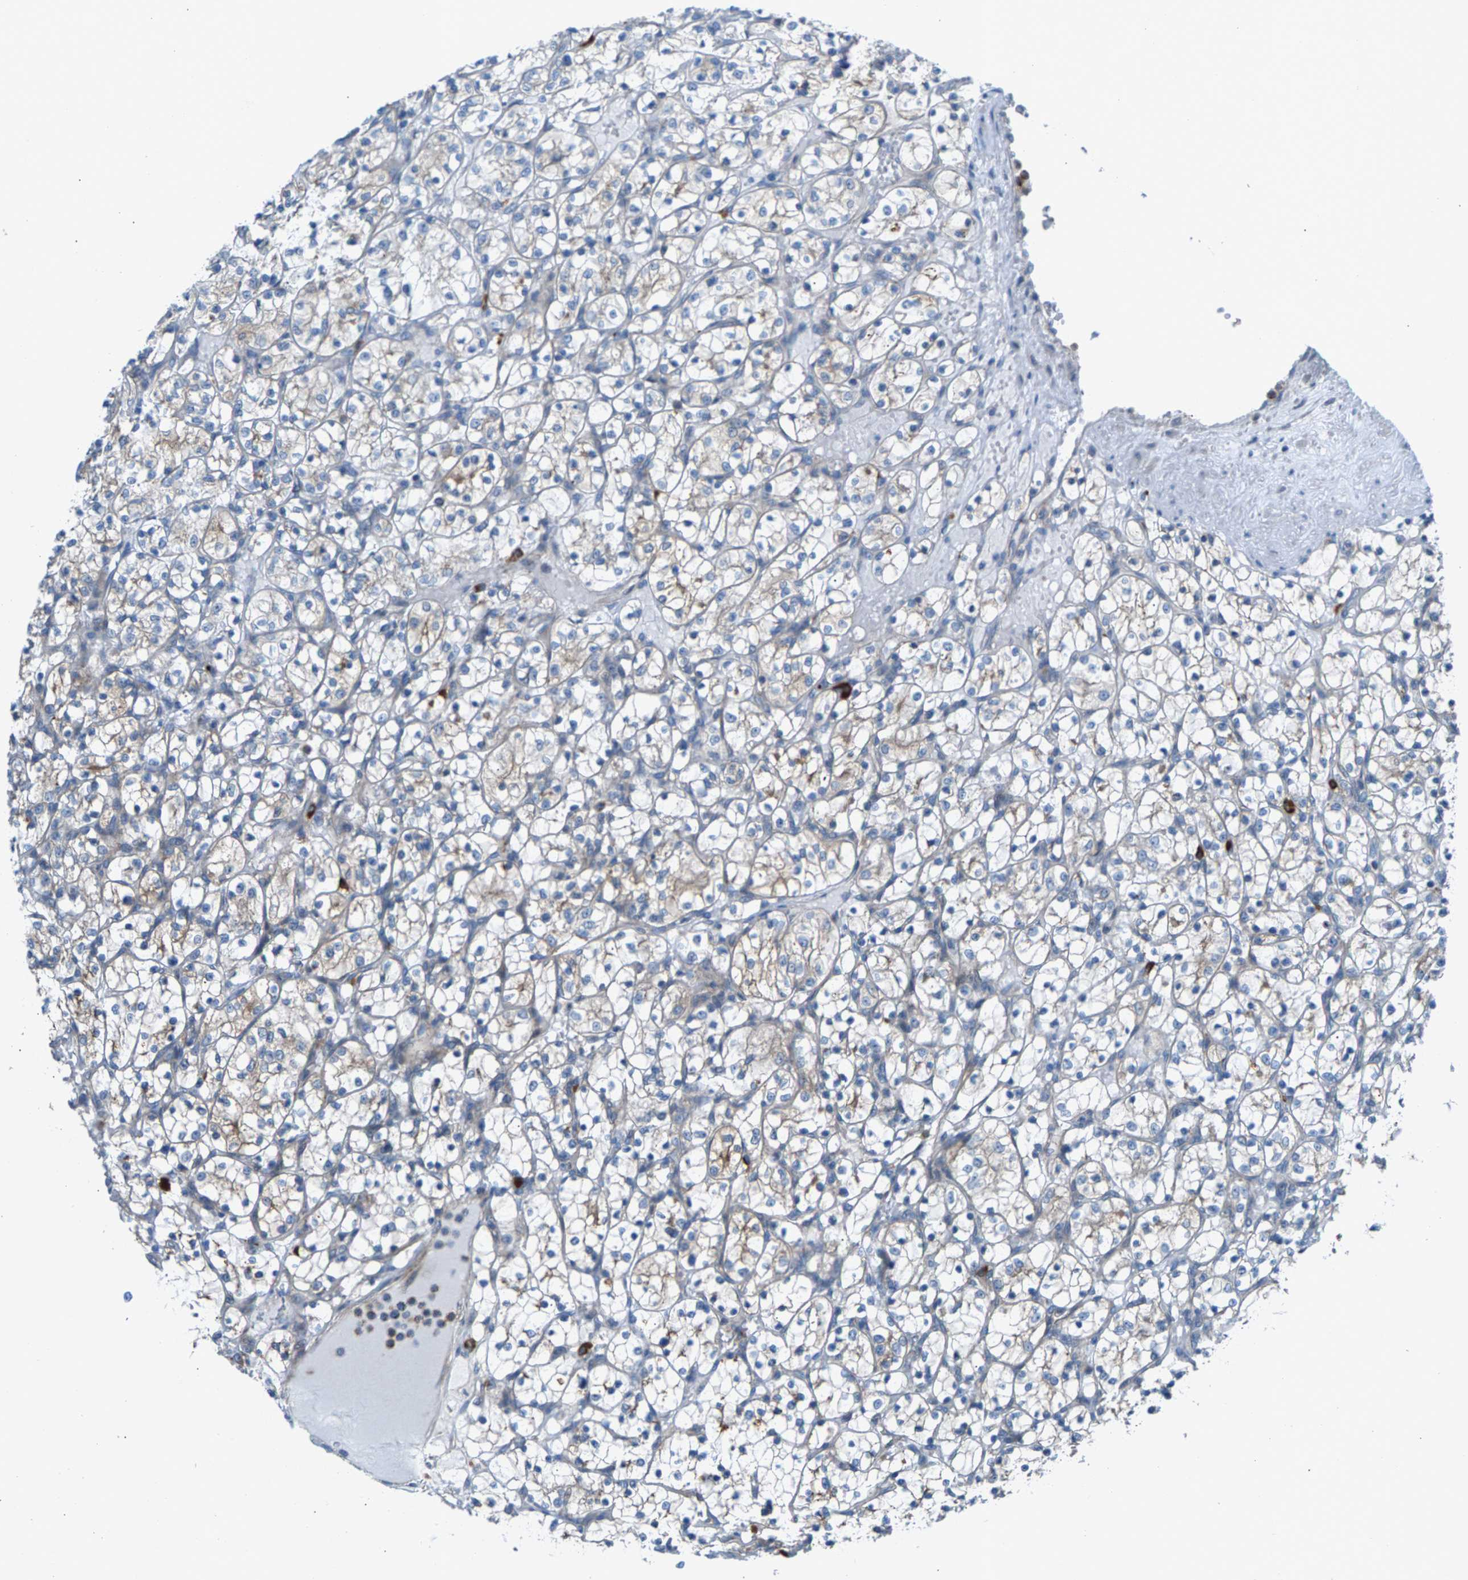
{"staining": {"intensity": "weak", "quantity": "<25%", "location": "cytoplasmic/membranous"}, "tissue": "renal cancer", "cell_type": "Tumor cells", "image_type": "cancer", "snomed": [{"axis": "morphology", "description": "Adenocarcinoma, NOS"}, {"axis": "topography", "description": "Kidney"}], "caption": "Protein analysis of renal cancer reveals no significant staining in tumor cells.", "gene": "PDCL", "patient": {"sex": "female", "age": 69}}